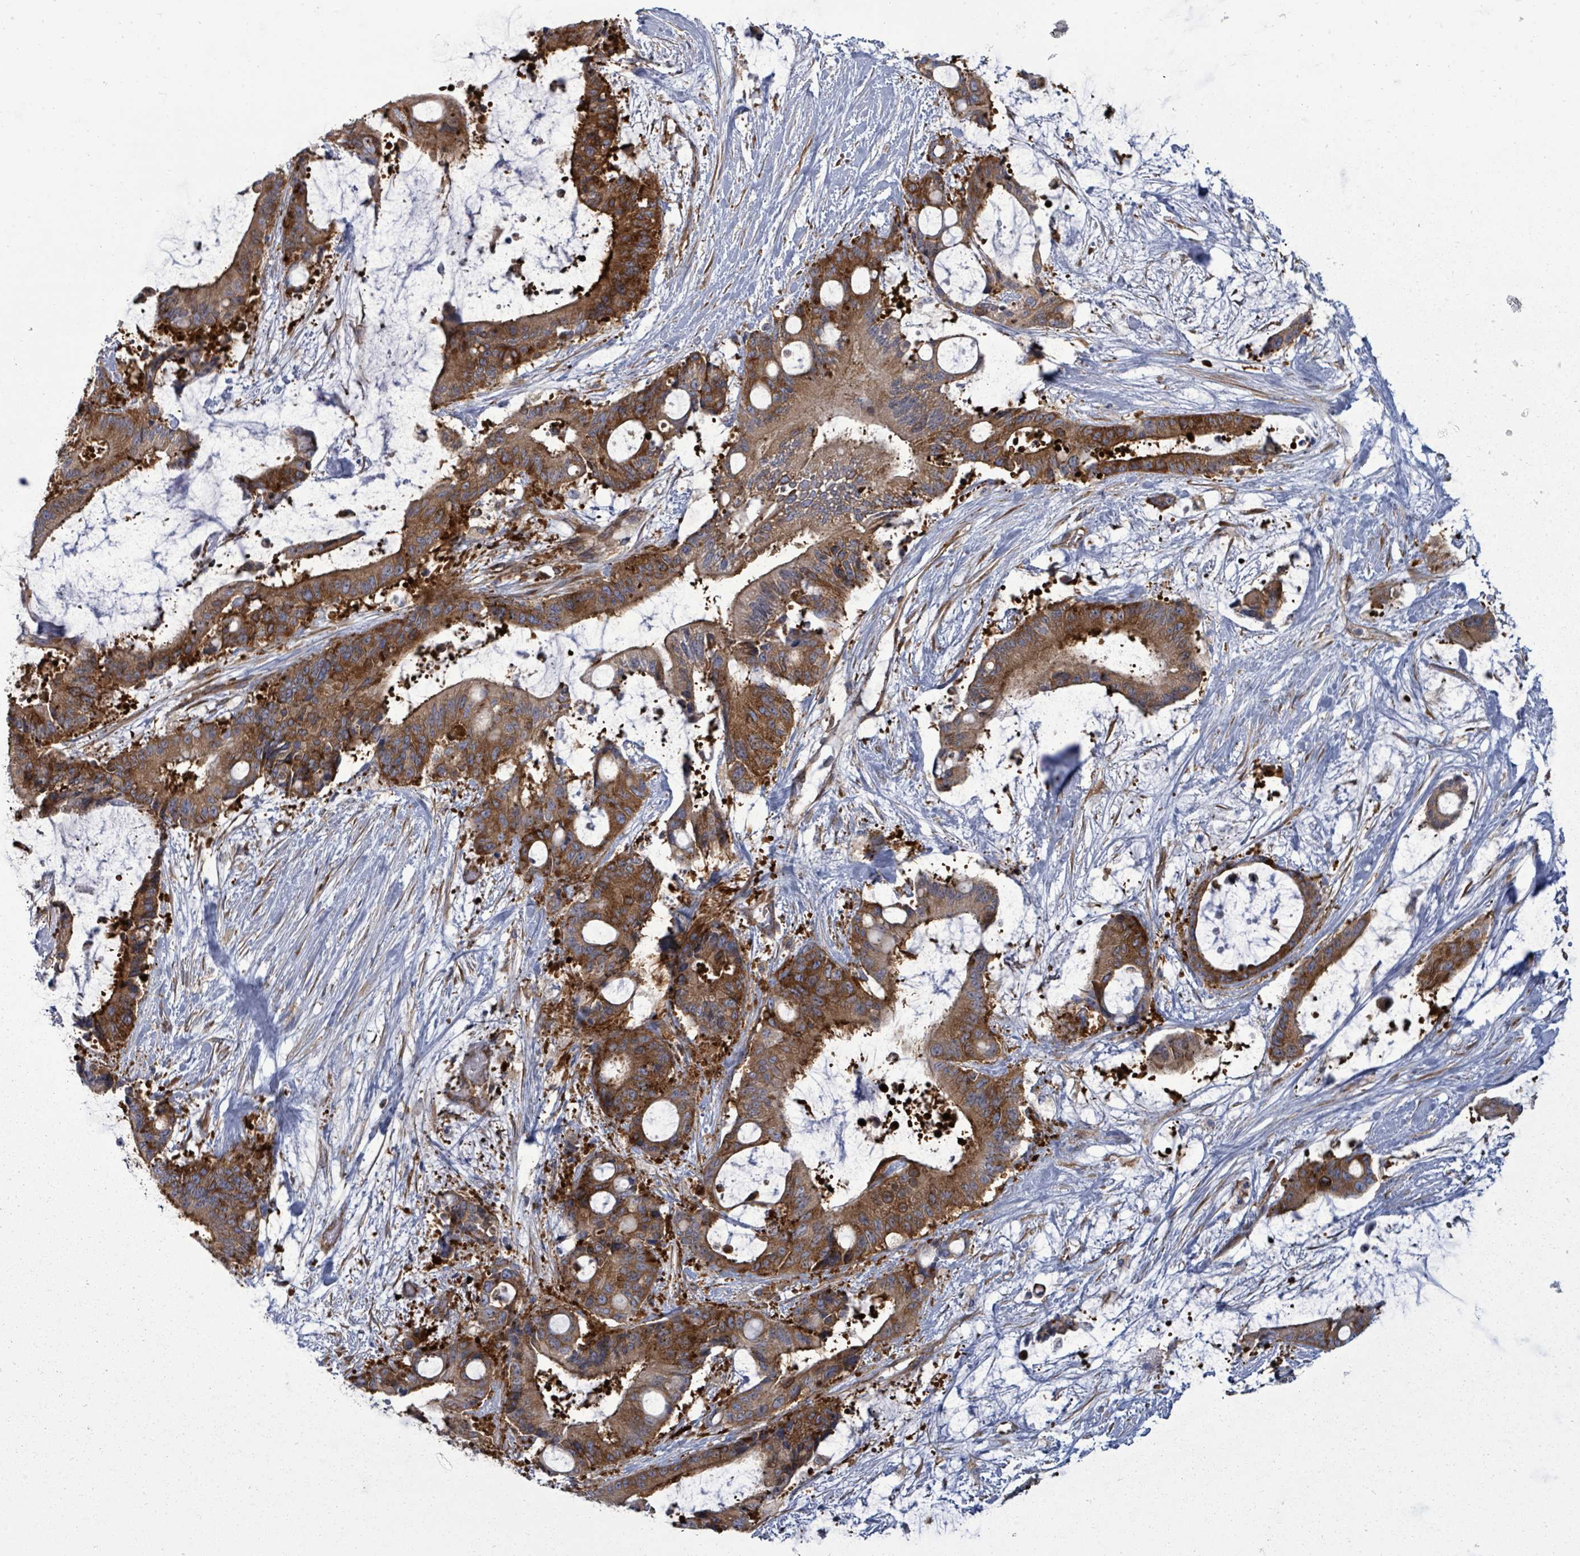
{"staining": {"intensity": "strong", "quantity": ">75%", "location": "cytoplasmic/membranous"}, "tissue": "liver cancer", "cell_type": "Tumor cells", "image_type": "cancer", "snomed": [{"axis": "morphology", "description": "Normal tissue, NOS"}, {"axis": "morphology", "description": "Cholangiocarcinoma"}, {"axis": "topography", "description": "Liver"}, {"axis": "topography", "description": "Peripheral nerve tissue"}], "caption": "Protein staining demonstrates strong cytoplasmic/membranous expression in approximately >75% of tumor cells in liver cancer (cholangiocarcinoma).", "gene": "EIF3C", "patient": {"sex": "female", "age": 73}}